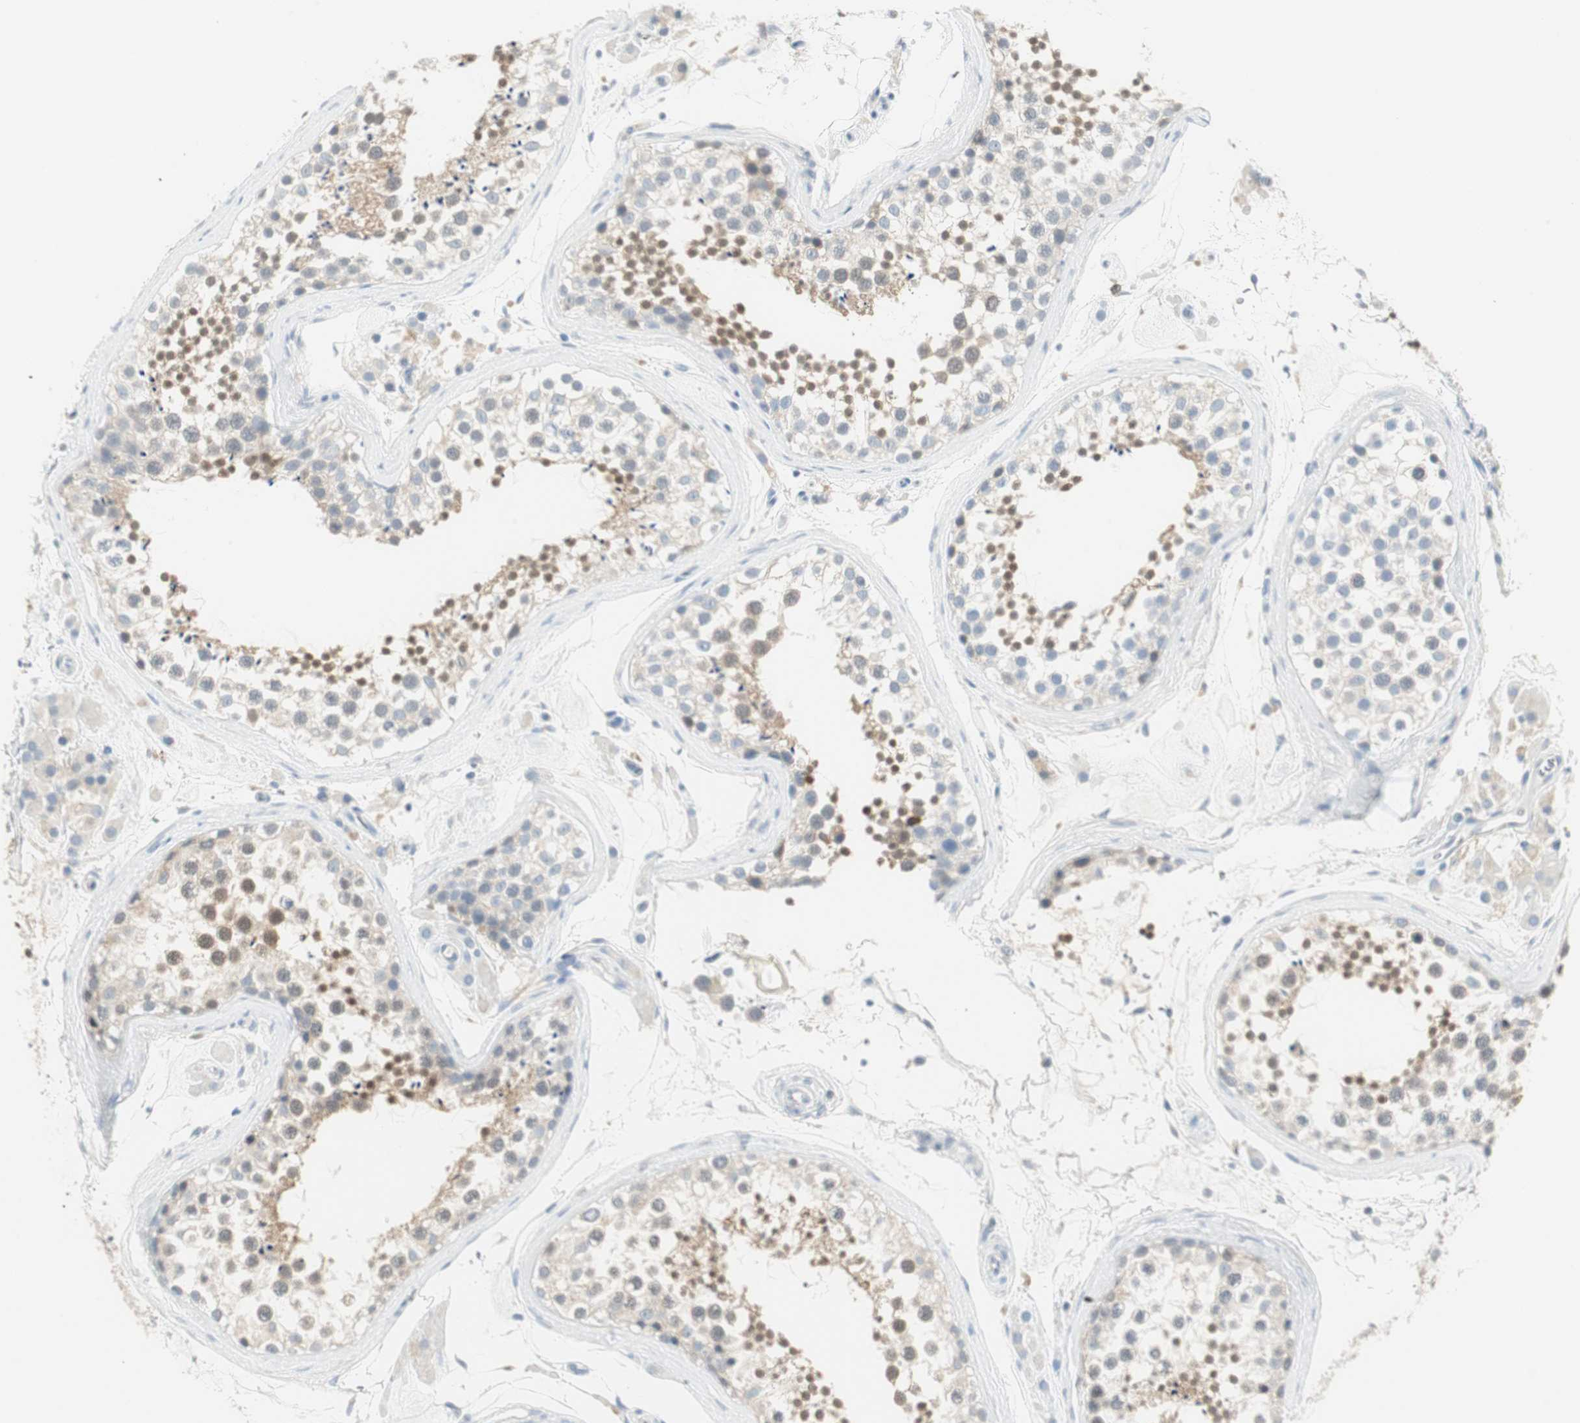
{"staining": {"intensity": "moderate", "quantity": "25%-75%", "location": "cytoplasmic/membranous,nuclear"}, "tissue": "testis", "cell_type": "Cells in seminiferous ducts", "image_type": "normal", "snomed": [{"axis": "morphology", "description": "Normal tissue, NOS"}, {"axis": "topography", "description": "Testis"}], "caption": "DAB immunohistochemical staining of normal human testis demonstrates moderate cytoplasmic/membranous,nuclear protein staining in approximately 25%-75% of cells in seminiferous ducts.", "gene": "PRTN3", "patient": {"sex": "male", "age": 46}}